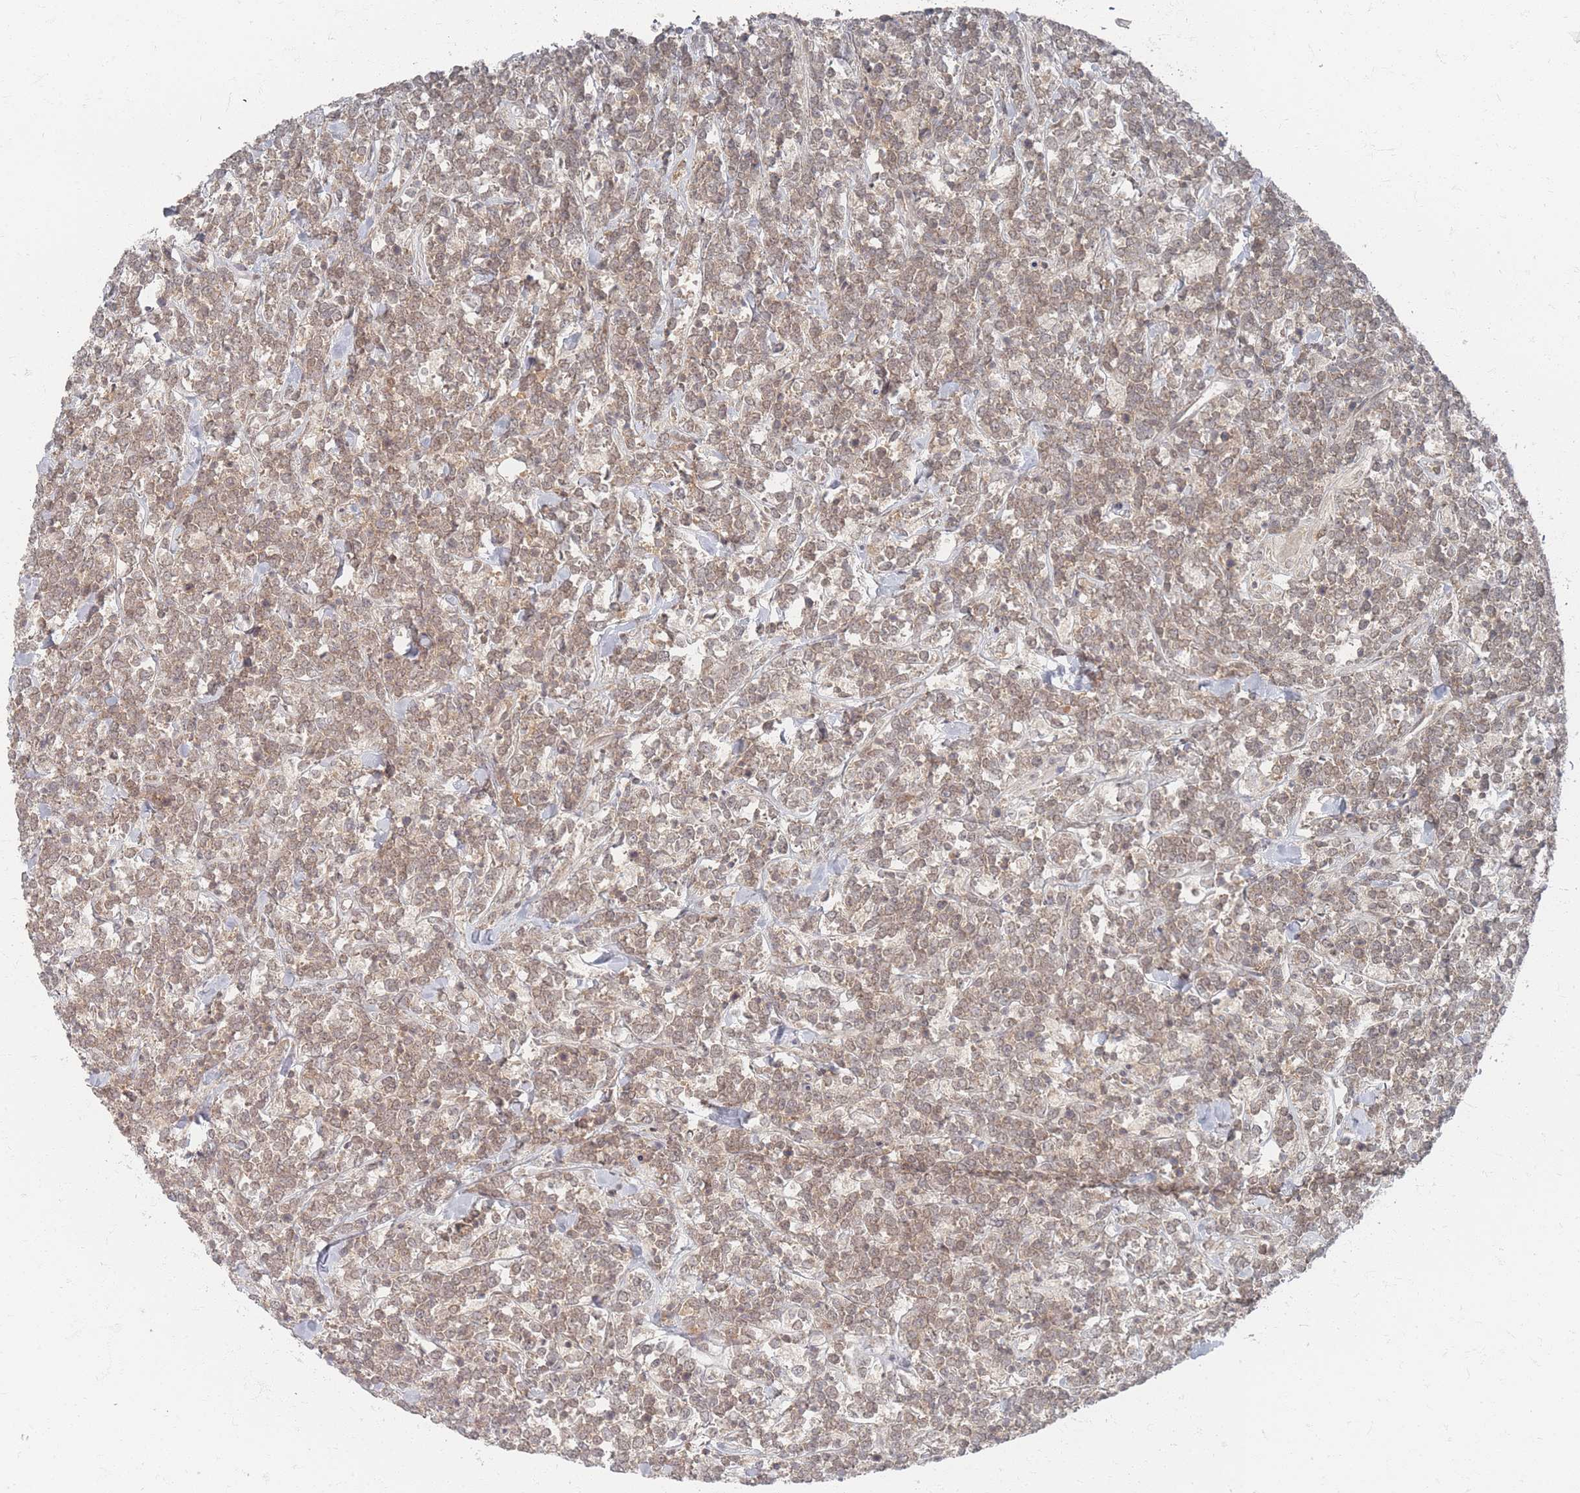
{"staining": {"intensity": "moderate", "quantity": ">75%", "location": "cytoplasmic/membranous"}, "tissue": "lymphoma", "cell_type": "Tumor cells", "image_type": "cancer", "snomed": [{"axis": "morphology", "description": "Malignant lymphoma, non-Hodgkin's type, High grade"}, {"axis": "topography", "description": "Small intestine"}], "caption": "Immunohistochemical staining of lymphoma shows medium levels of moderate cytoplasmic/membranous positivity in about >75% of tumor cells.", "gene": "PSMD9", "patient": {"sex": "male", "age": 8}}